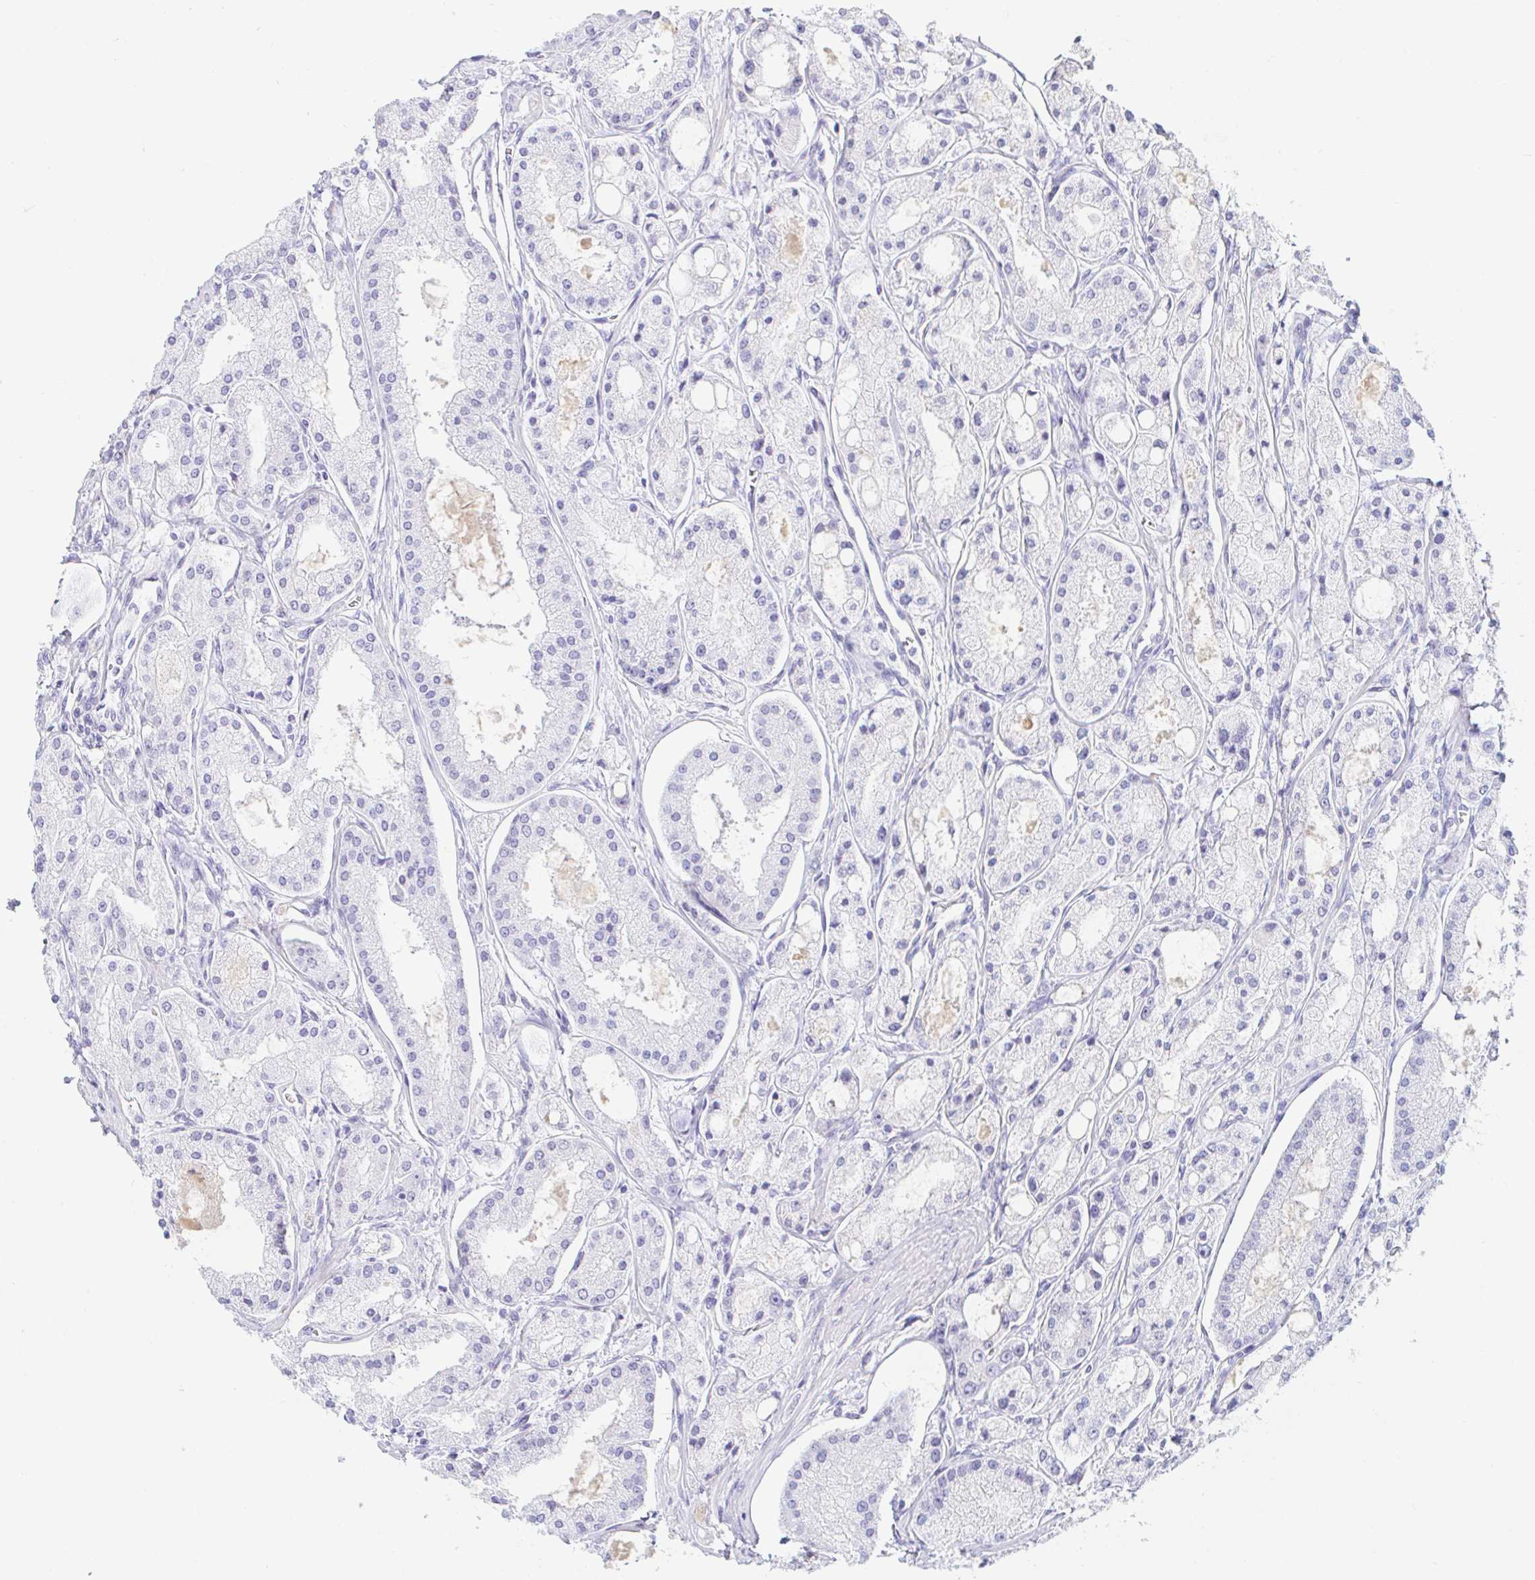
{"staining": {"intensity": "negative", "quantity": "none", "location": "none"}, "tissue": "prostate cancer", "cell_type": "Tumor cells", "image_type": "cancer", "snomed": [{"axis": "morphology", "description": "Adenocarcinoma, High grade"}, {"axis": "topography", "description": "Prostate"}], "caption": "Prostate adenocarcinoma (high-grade) stained for a protein using IHC displays no staining tumor cells.", "gene": "TEX44", "patient": {"sex": "male", "age": 66}}